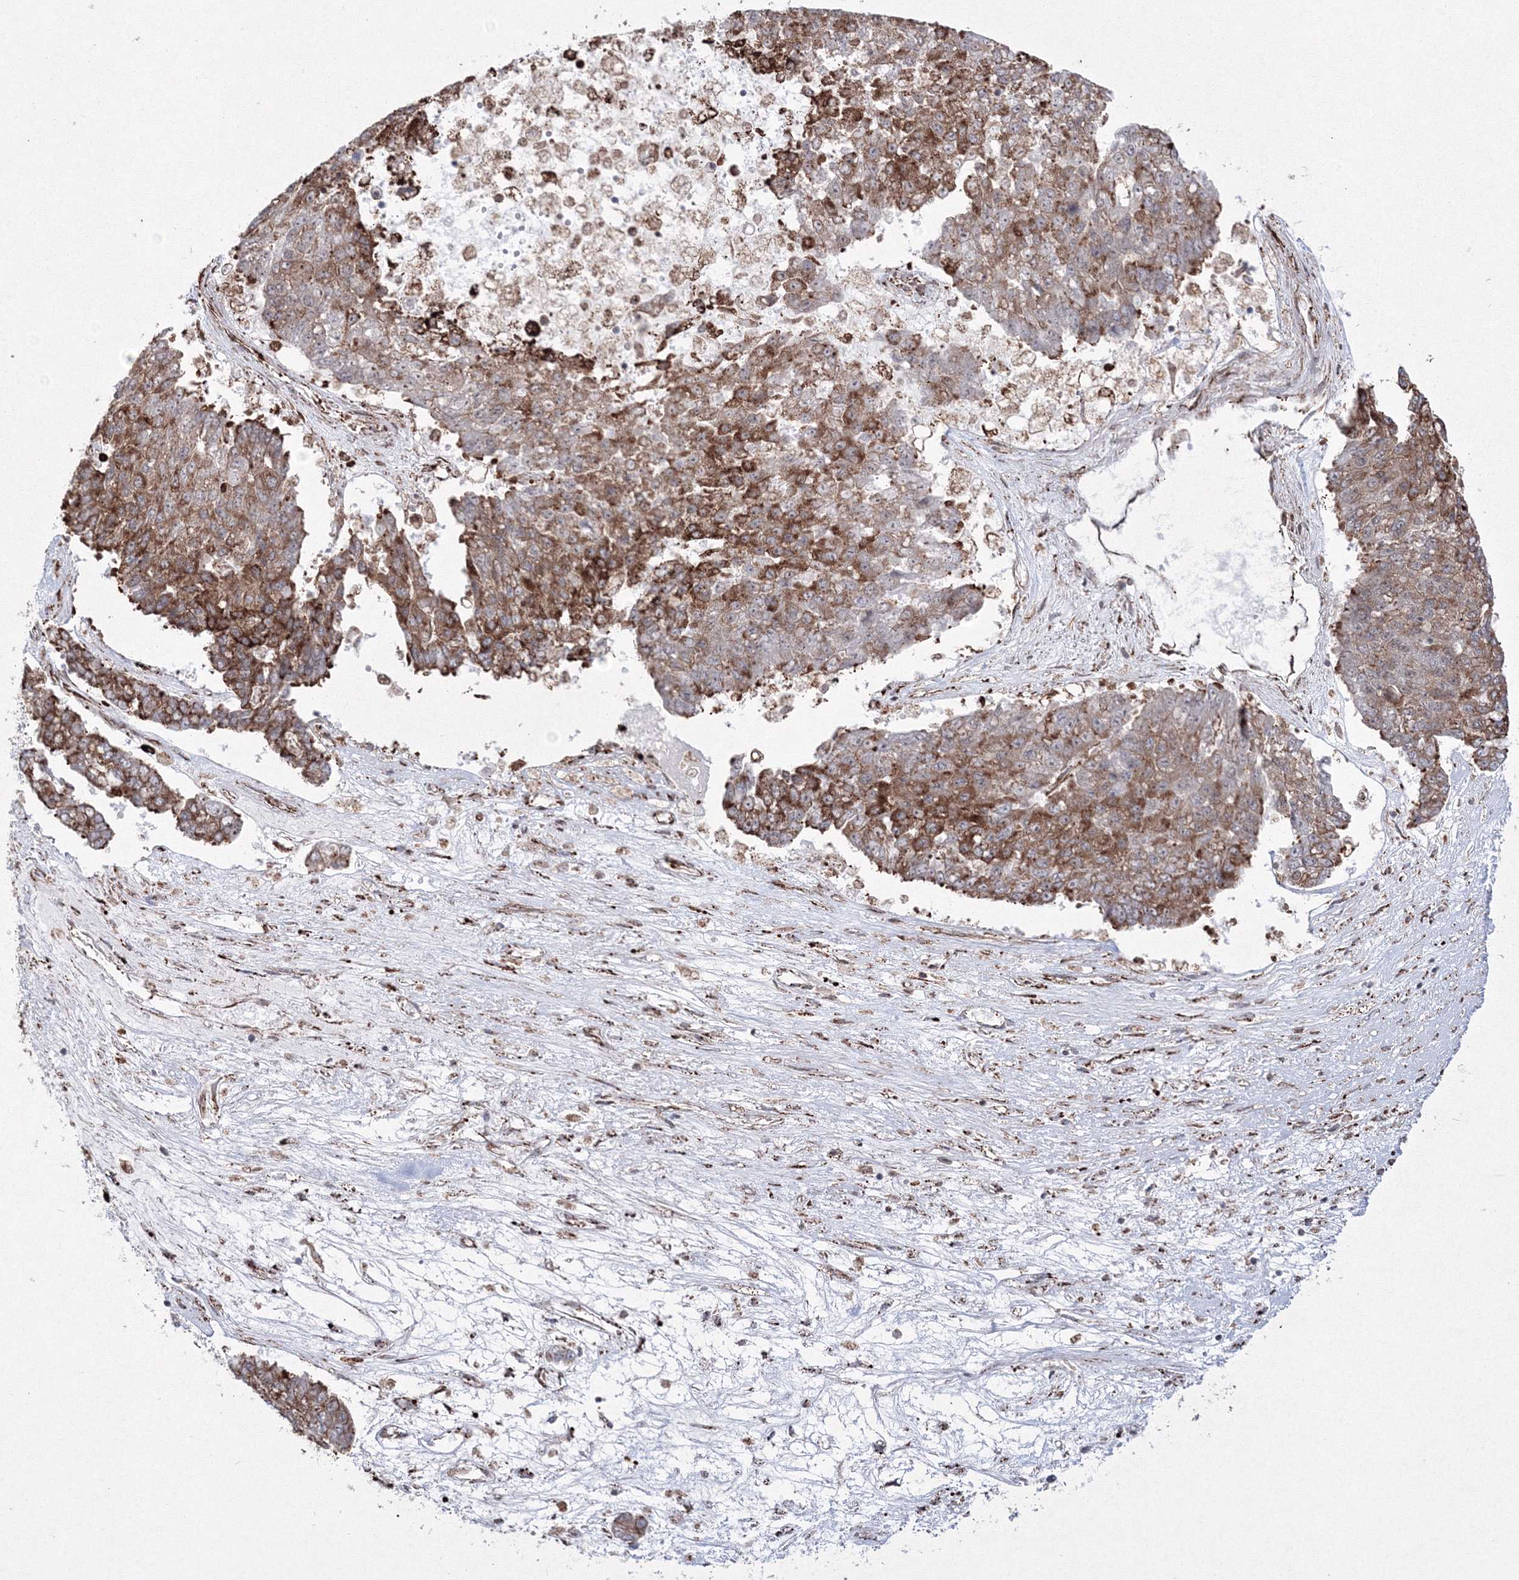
{"staining": {"intensity": "moderate", "quantity": ">75%", "location": "cytoplasmic/membranous"}, "tissue": "pancreatic cancer", "cell_type": "Tumor cells", "image_type": "cancer", "snomed": [{"axis": "morphology", "description": "Adenocarcinoma, NOS"}, {"axis": "topography", "description": "Pancreas"}], "caption": "Immunohistochemistry image of pancreatic adenocarcinoma stained for a protein (brown), which demonstrates medium levels of moderate cytoplasmic/membranous expression in approximately >75% of tumor cells.", "gene": "EFCAB12", "patient": {"sex": "male", "age": 50}}